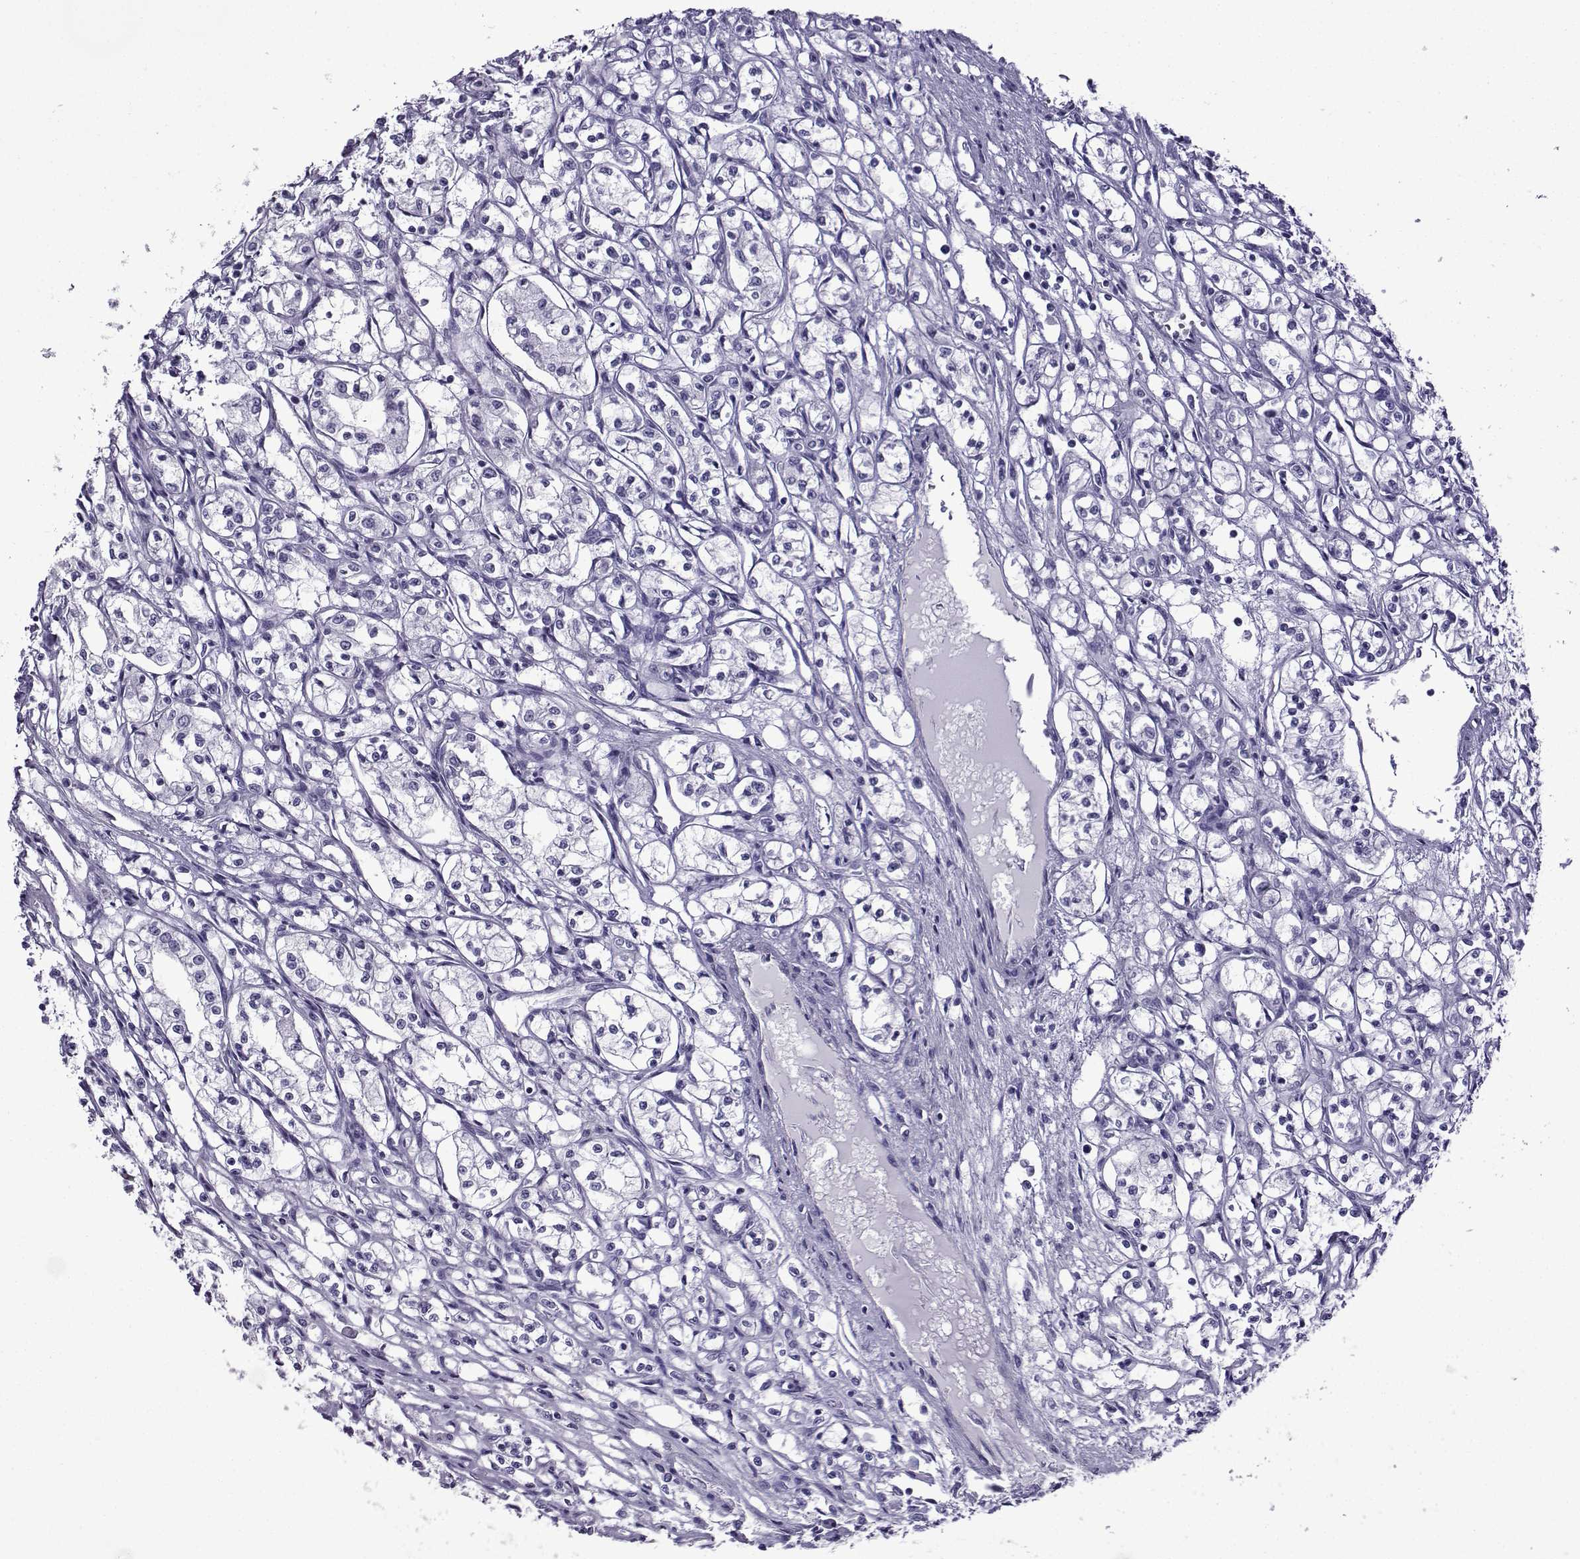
{"staining": {"intensity": "negative", "quantity": "none", "location": "none"}, "tissue": "renal cancer", "cell_type": "Tumor cells", "image_type": "cancer", "snomed": [{"axis": "morphology", "description": "Adenocarcinoma, NOS"}, {"axis": "topography", "description": "Kidney"}], "caption": "High magnification brightfield microscopy of renal cancer (adenocarcinoma) stained with DAB (brown) and counterstained with hematoxylin (blue): tumor cells show no significant expression.", "gene": "KCNF1", "patient": {"sex": "male", "age": 56}}